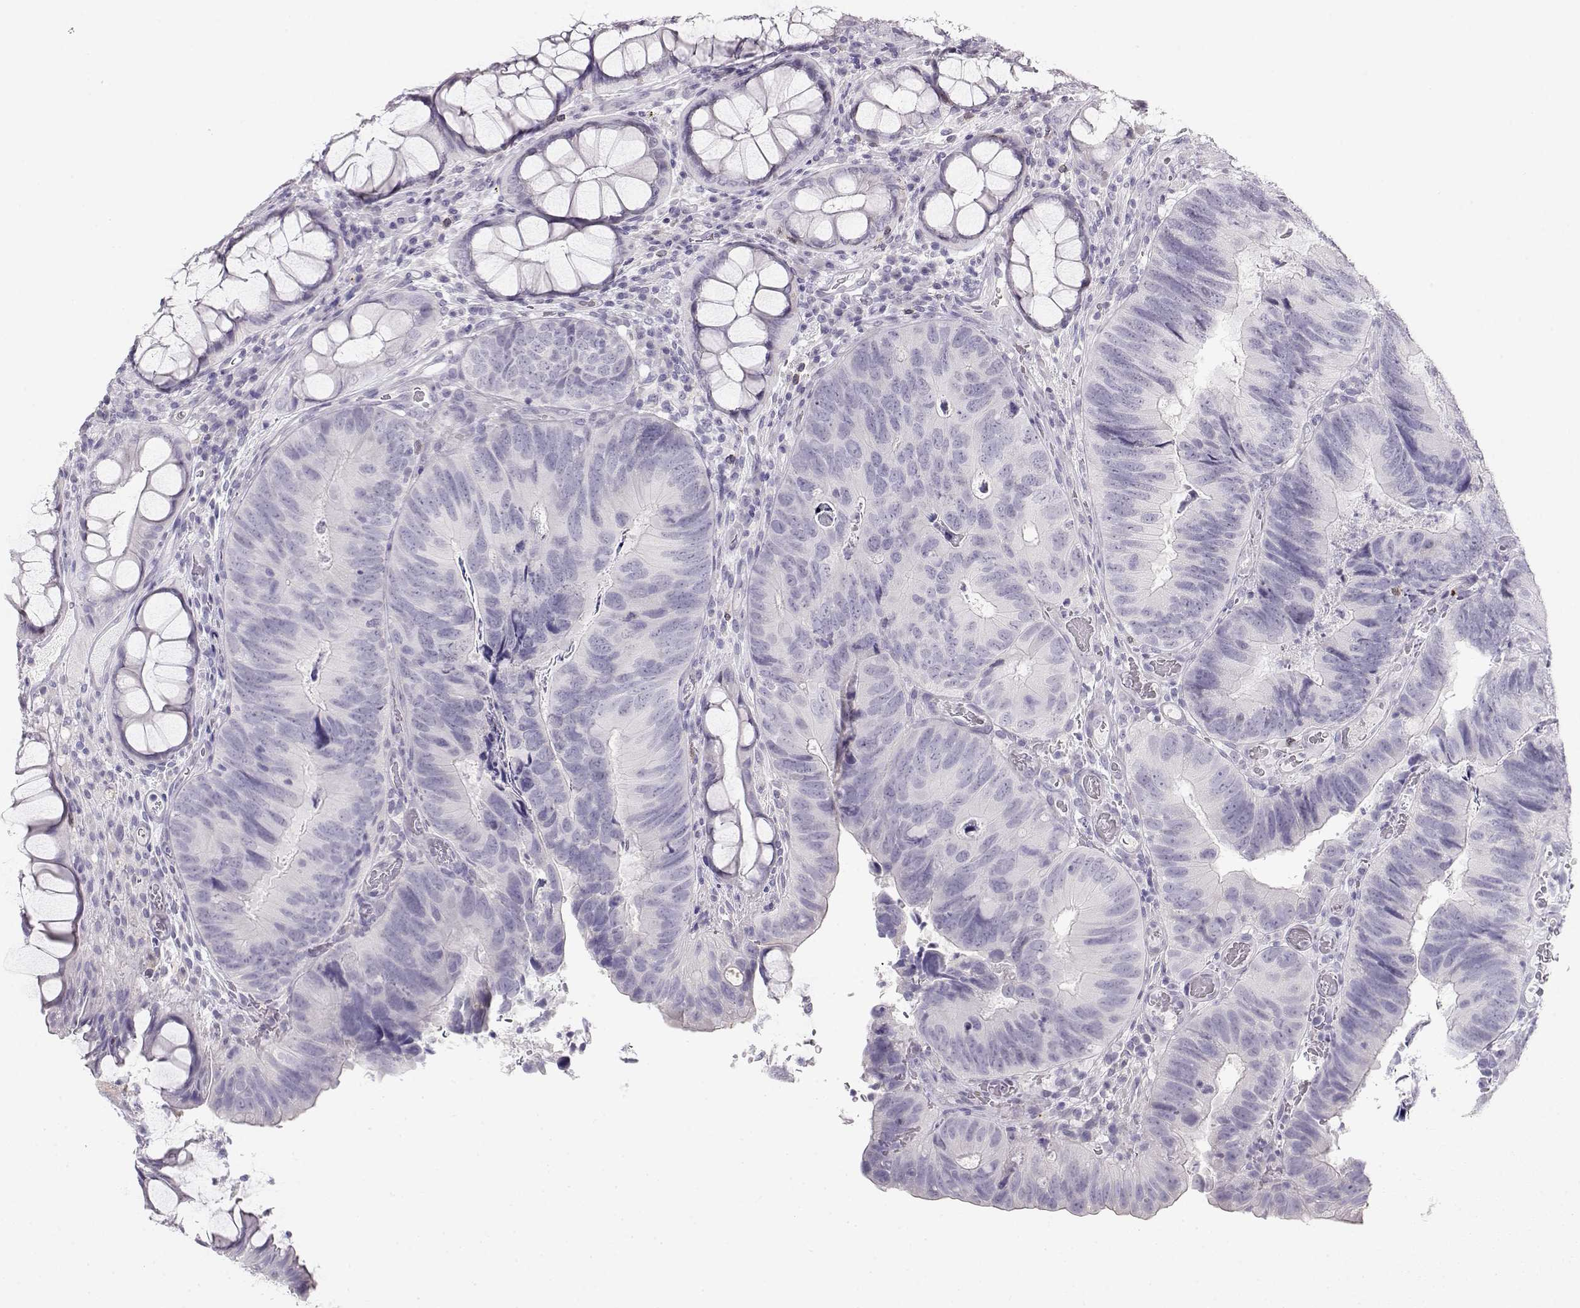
{"staining": {"intensity": "negative", "quantity": "none", "location": "none"}, "tissue": "colorectal cancer", "cell_type": "Tumor cells", "image_type": "cancer", "snomed": [{"axis": "morphology", "description": "Adenocarcinoma, NOS"}, {"axis": "topography", "description": "Colon"}], "caption": "Tumor cells are negative for protein expression in human colorectal adenocarcinoma. (DAB (3,3'-diaminobenzidine) IHC with hematoxylin counter stain).", "gene": "NUTM1", "patient": {"sex": "female", "age": 67}}